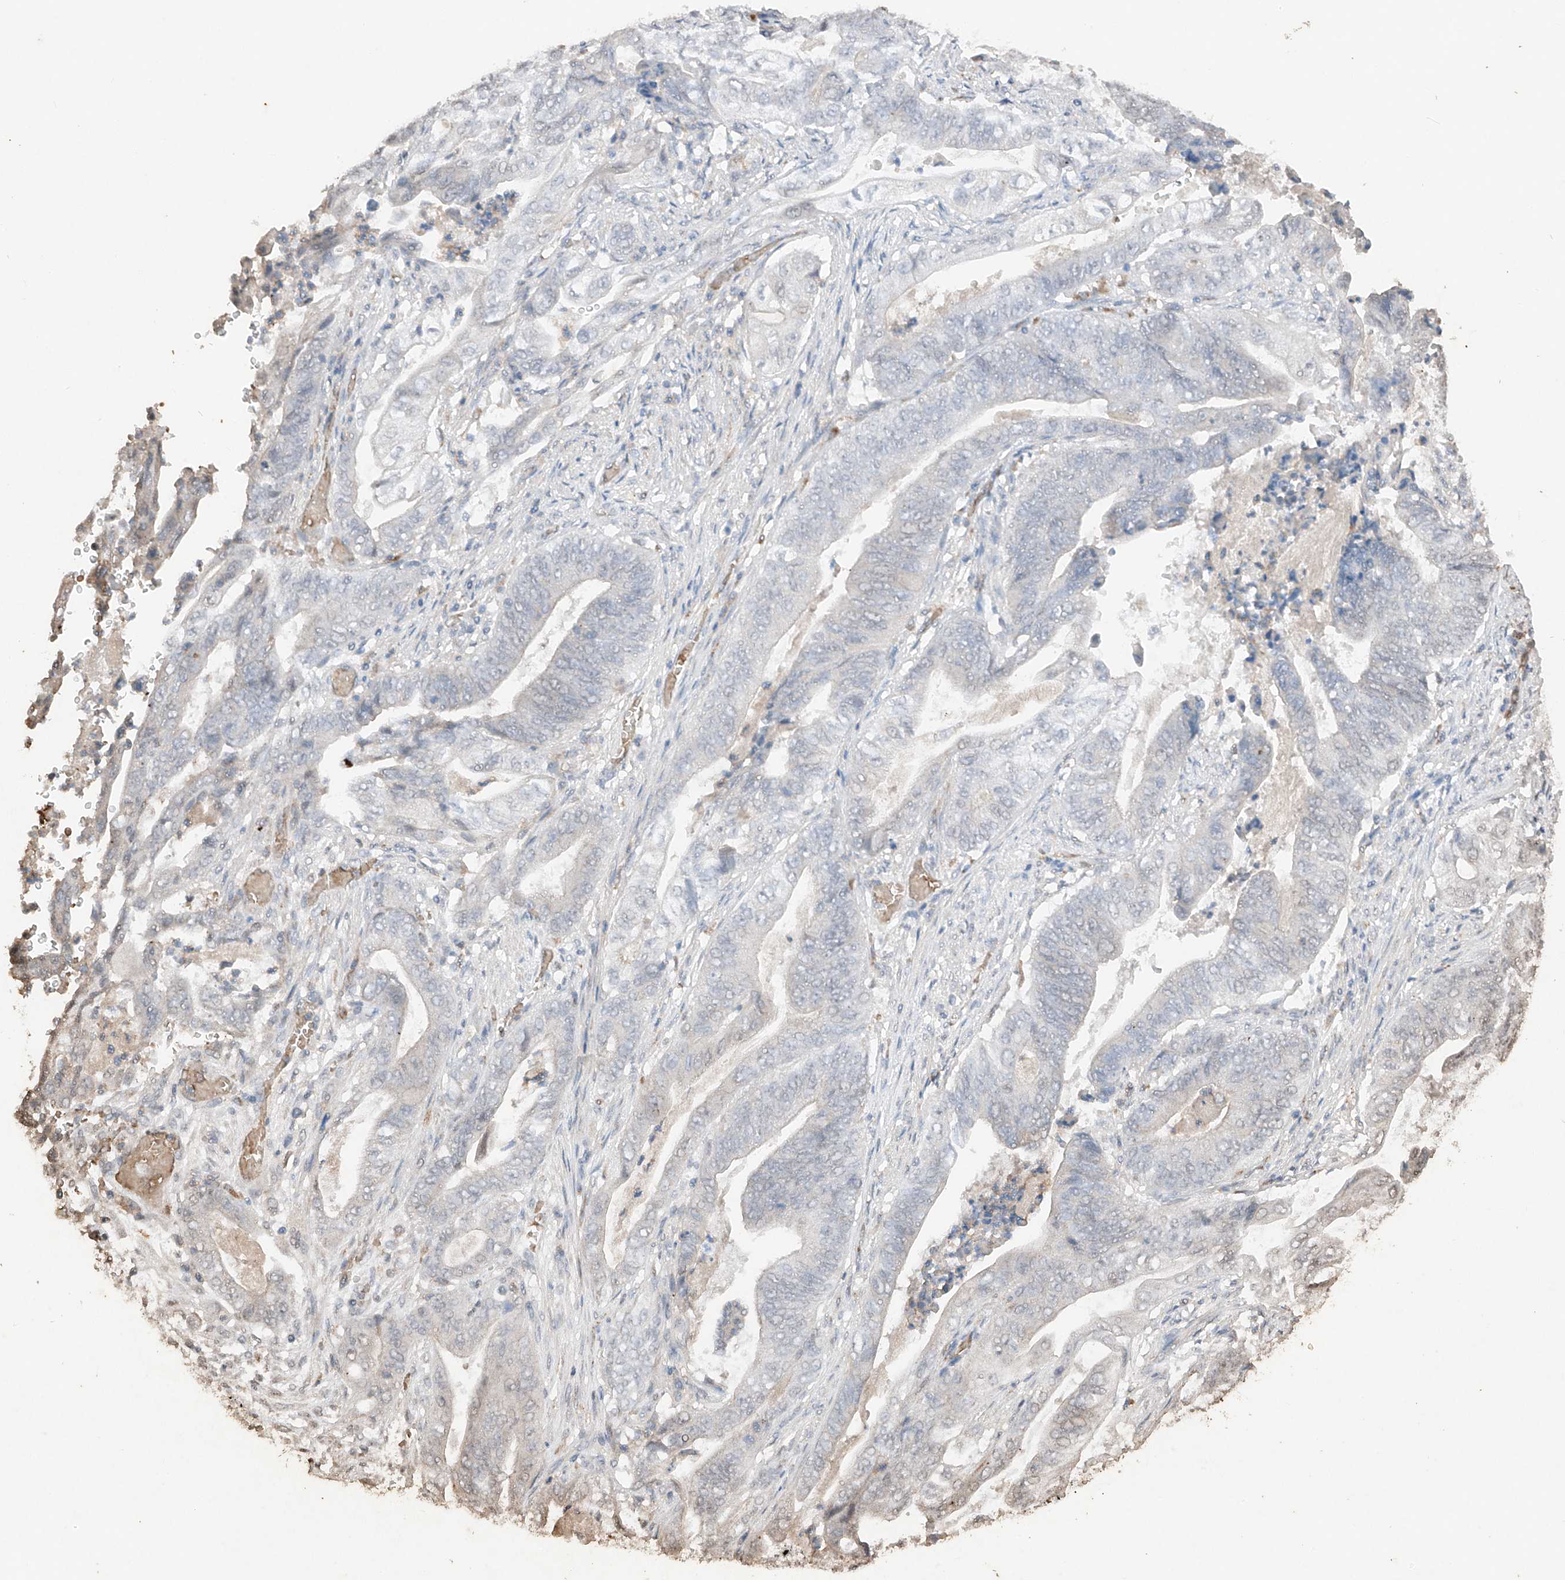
{"staining": {"intensity": "negative", "quantity": "none", "location": "none"}, "tissue": "stomach cancer", "cell_type": "Tumor cells", "image_type": "cancer", "snomed": [{"axis": "morphology", "description": "Adenocarcinoma, NOS"}, {"axis": "topography", "description": "Stomach"}], "caption": "Immunohistochemical staining of human stomach cancer (adenocarcinoma) shows no significant staining in tumor cells. Brightfield microscopy of immunohistochemistry (IHC) stained with DAB (brown) and hematoxylin (blue), captured at high magnification.", "gene": "TBX4", "patient": {"sex": "female", "age": 73}}